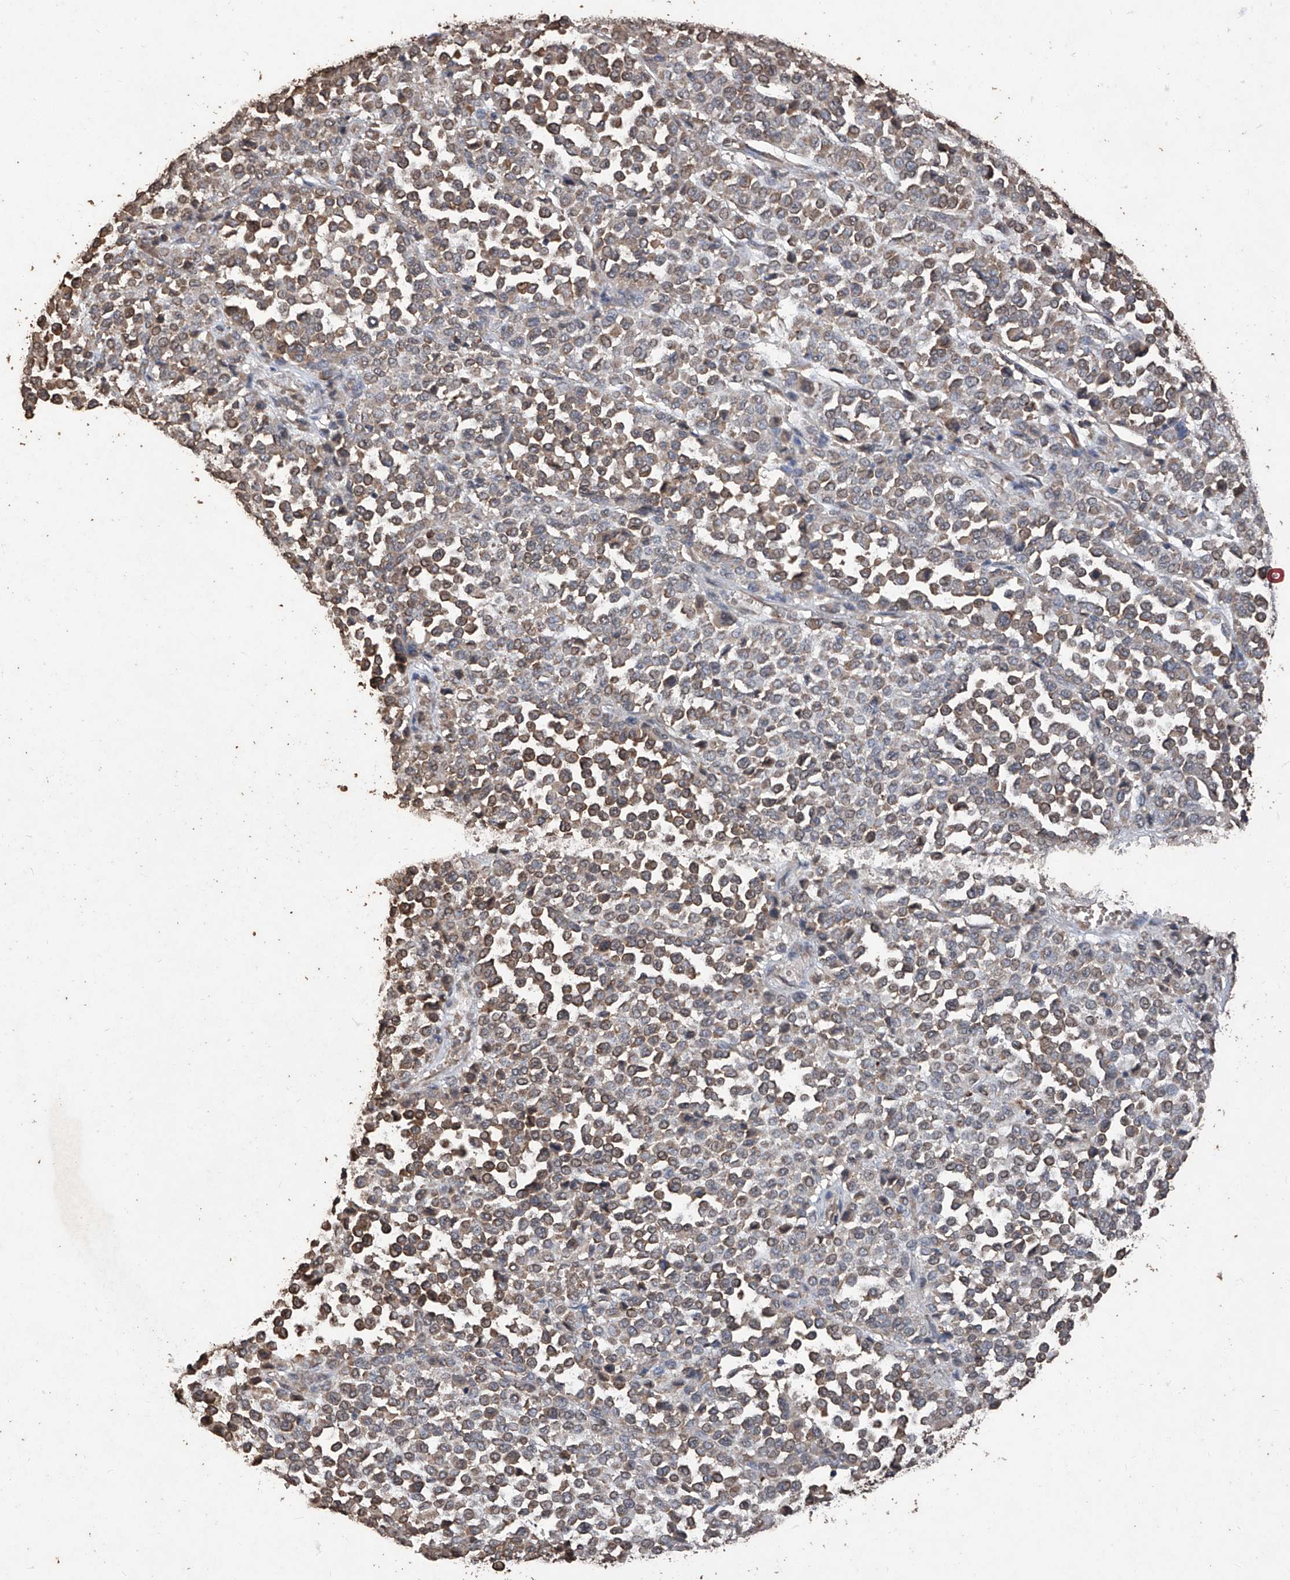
{"staining": {"intensity": "moderate", "quantity": ">75%", "location": "cytoplasmic/membranous"}, "tissue": "melanoma", "cell_type": "Tumor cells", "image_type": "cancer", "snomed": [{"axis": "morphology", "description": "Malignant melanoma, Metastatic site"}, {"axis": "topography", "description": "Pancreas"}], "caption": "A micrograph of human malignant melanoma (metastatic site) stained for a protein exhibits moderate cytoplasmic/membranous brown staining in tumor cells.", "gene": "EML1", "patient": {"sex": "female", "age": 30}}